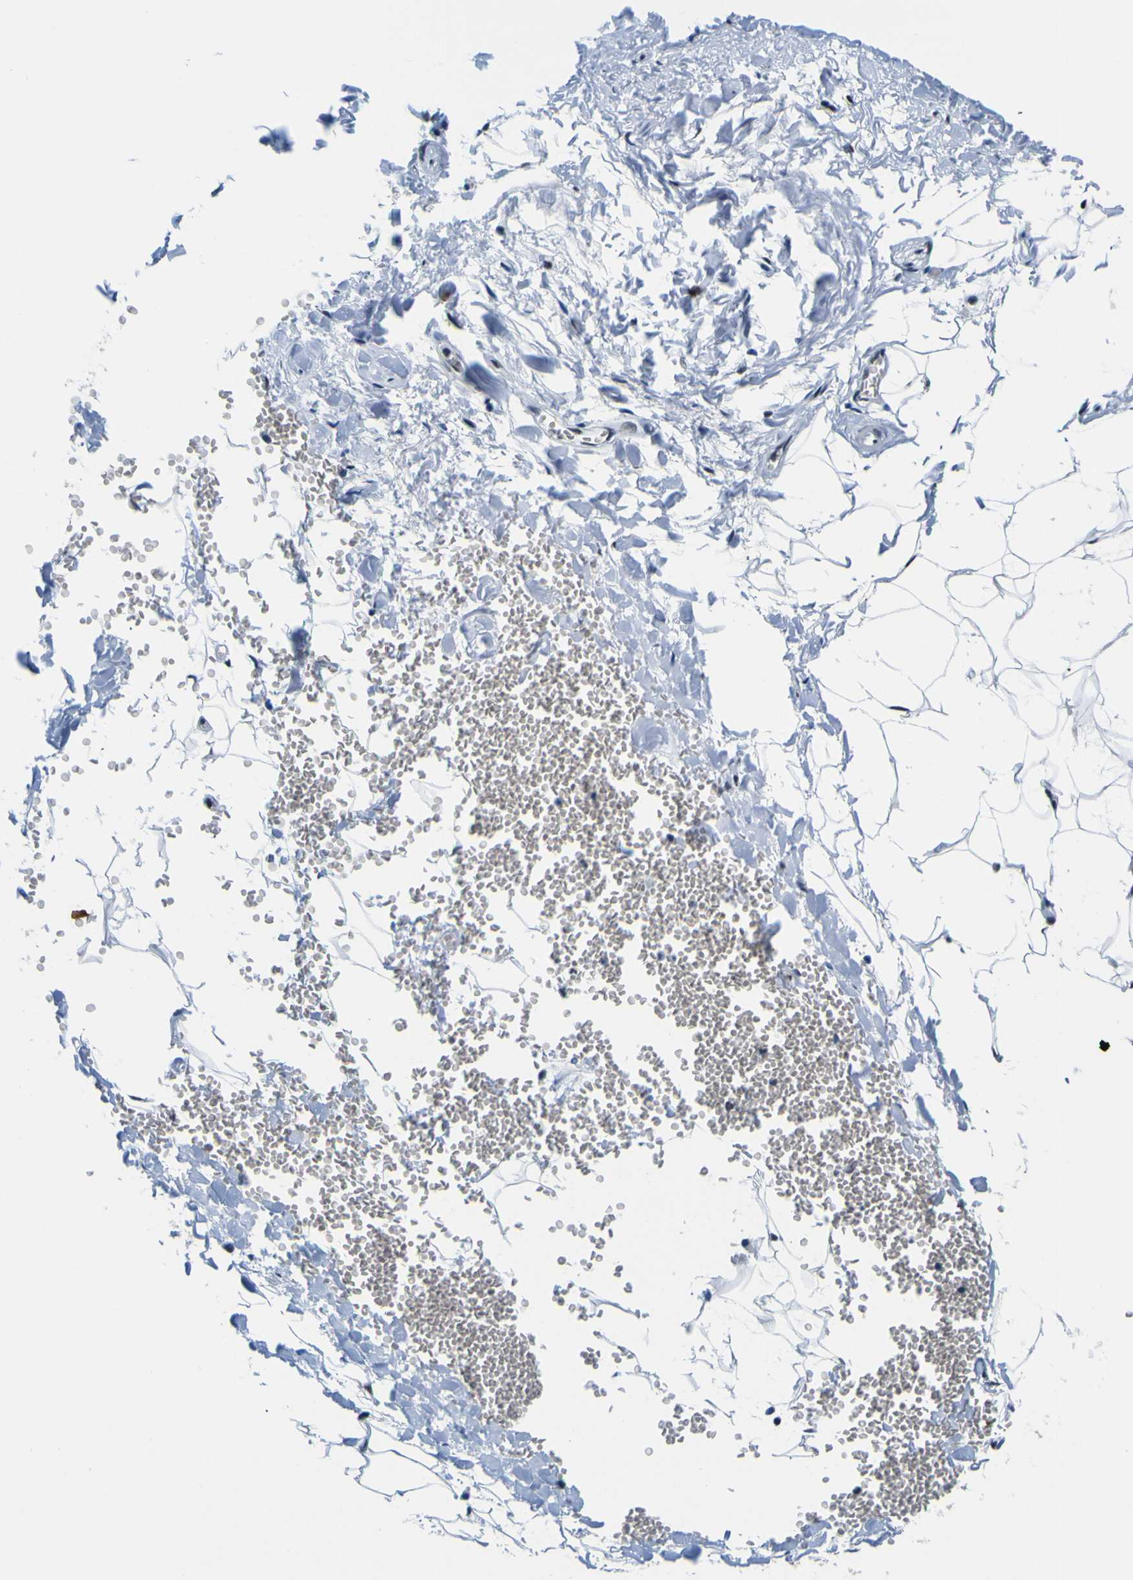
{"staining": {"intensity": "weak", "quantity": ">75%", "location": "nuclear"}, "tissue": "adipose tissue", "cell_type": "Adipocytes", "image_type": "normal", "snomed": [{"axis": "morphology", "description": "Normal tissue, NOS"}, {"axis": "topography", "description": "Adipose tissue"}, {"axis": "topography", "description": "Peripheral nerve tissue"}], "caption": "Benign adipose tissue exhibits weak nuclear staining in approximately >75% of adipocytes, visualized by immunohistochemistry. The staining was performed using DAB (3,3'-diaminobenzidine) to visualize the protein expression in brown, while the nuclei were stained in blue with hematoxylin (Magnification: 20x).", "gene": "SP1", "patient": {"sex": "male", "age": 52}}